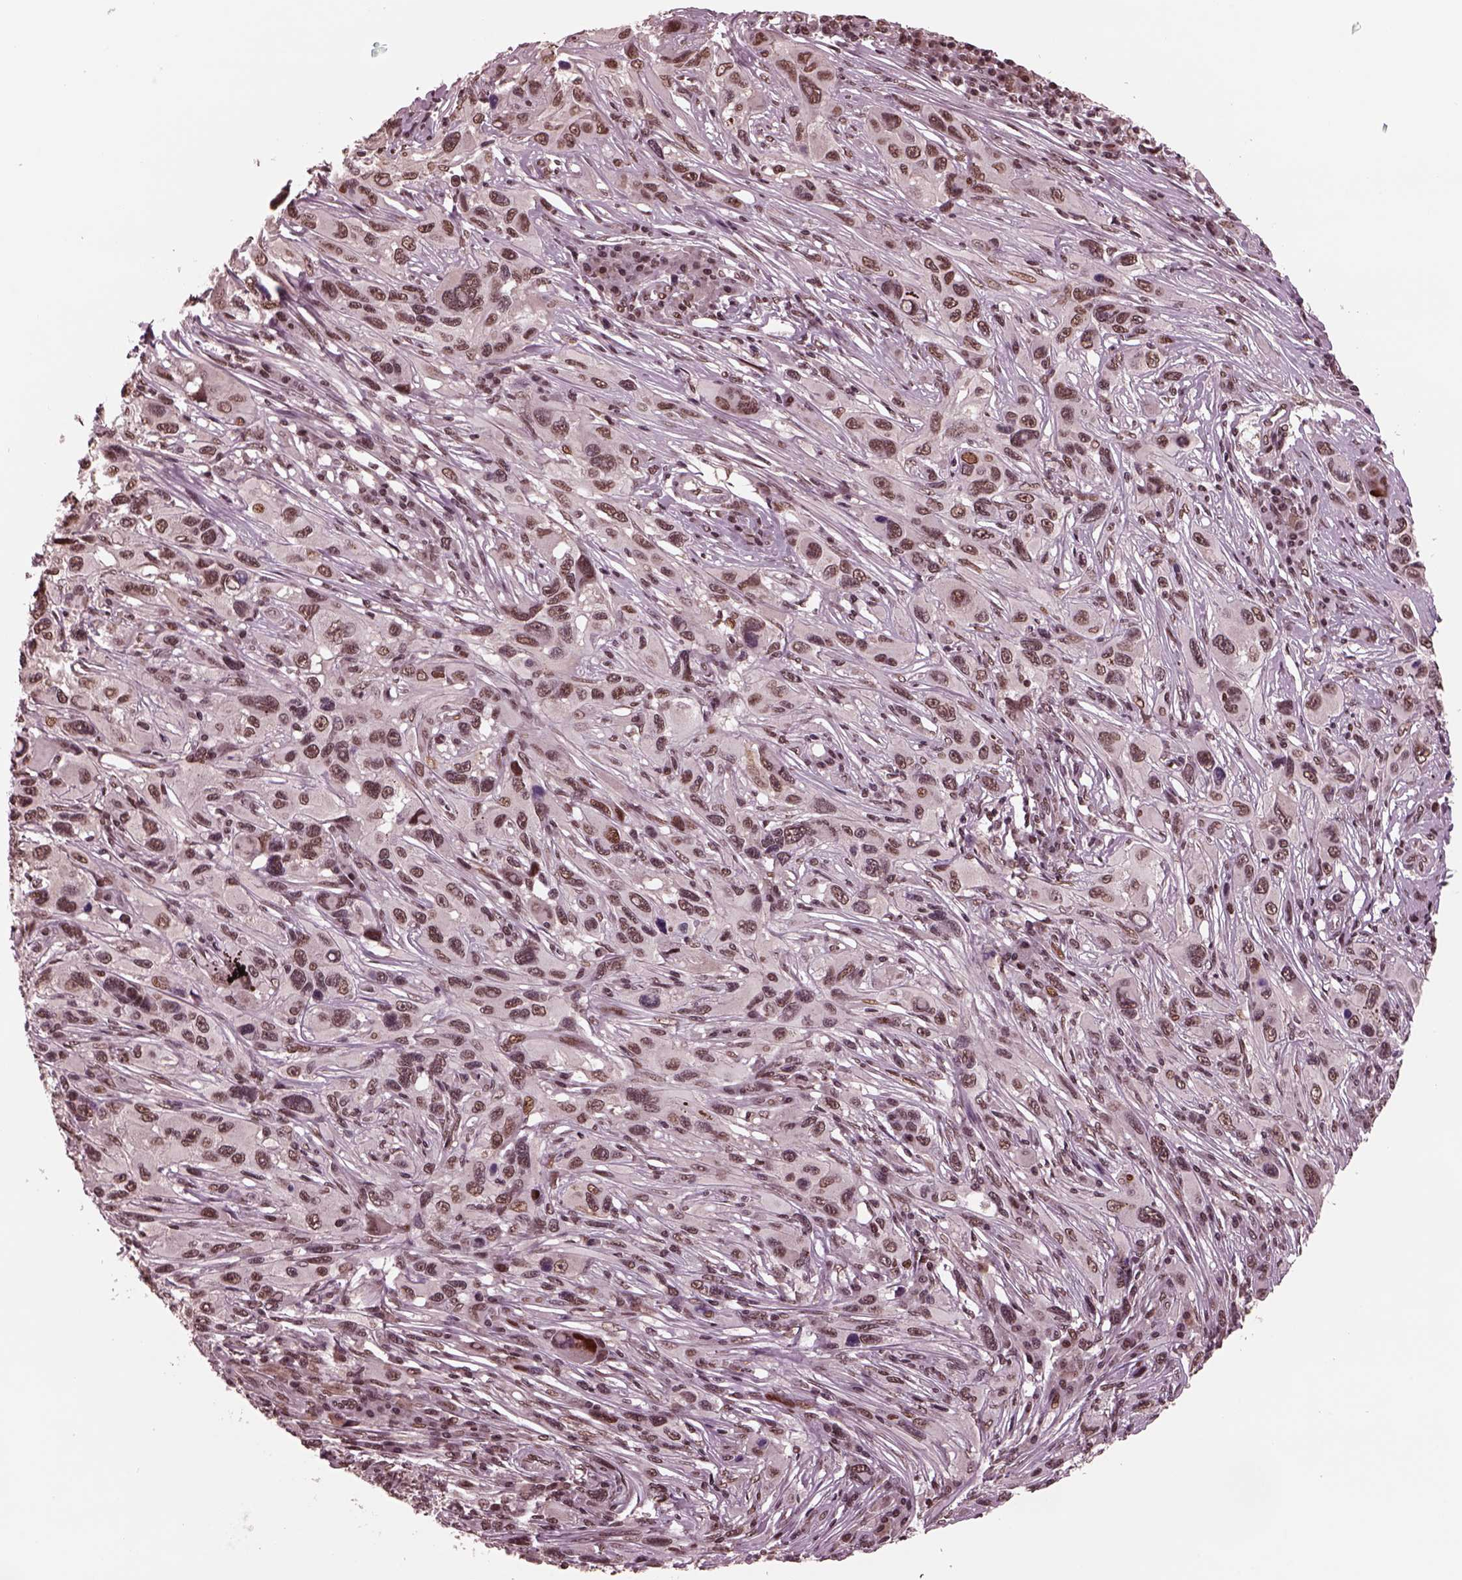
{"staining": {"intensity": "moderate", "quantity": ">75%", "location": "nuclear"}, "tissue": "melanoma", "cell_type": "Tumor cells", "image_type": "cancer", "snomed": [{"axis": "morphology", "description": "Malignant melanoma, NOS"}, {"axis": "topography", "description": "Skin"}], "caption": "A brown stain highlights moderate nuclear positivity of a protein in human malignant melanoma tumor cells.", "gene": "NAP1L5", "patient": {"sex": "male", "age": 53}}